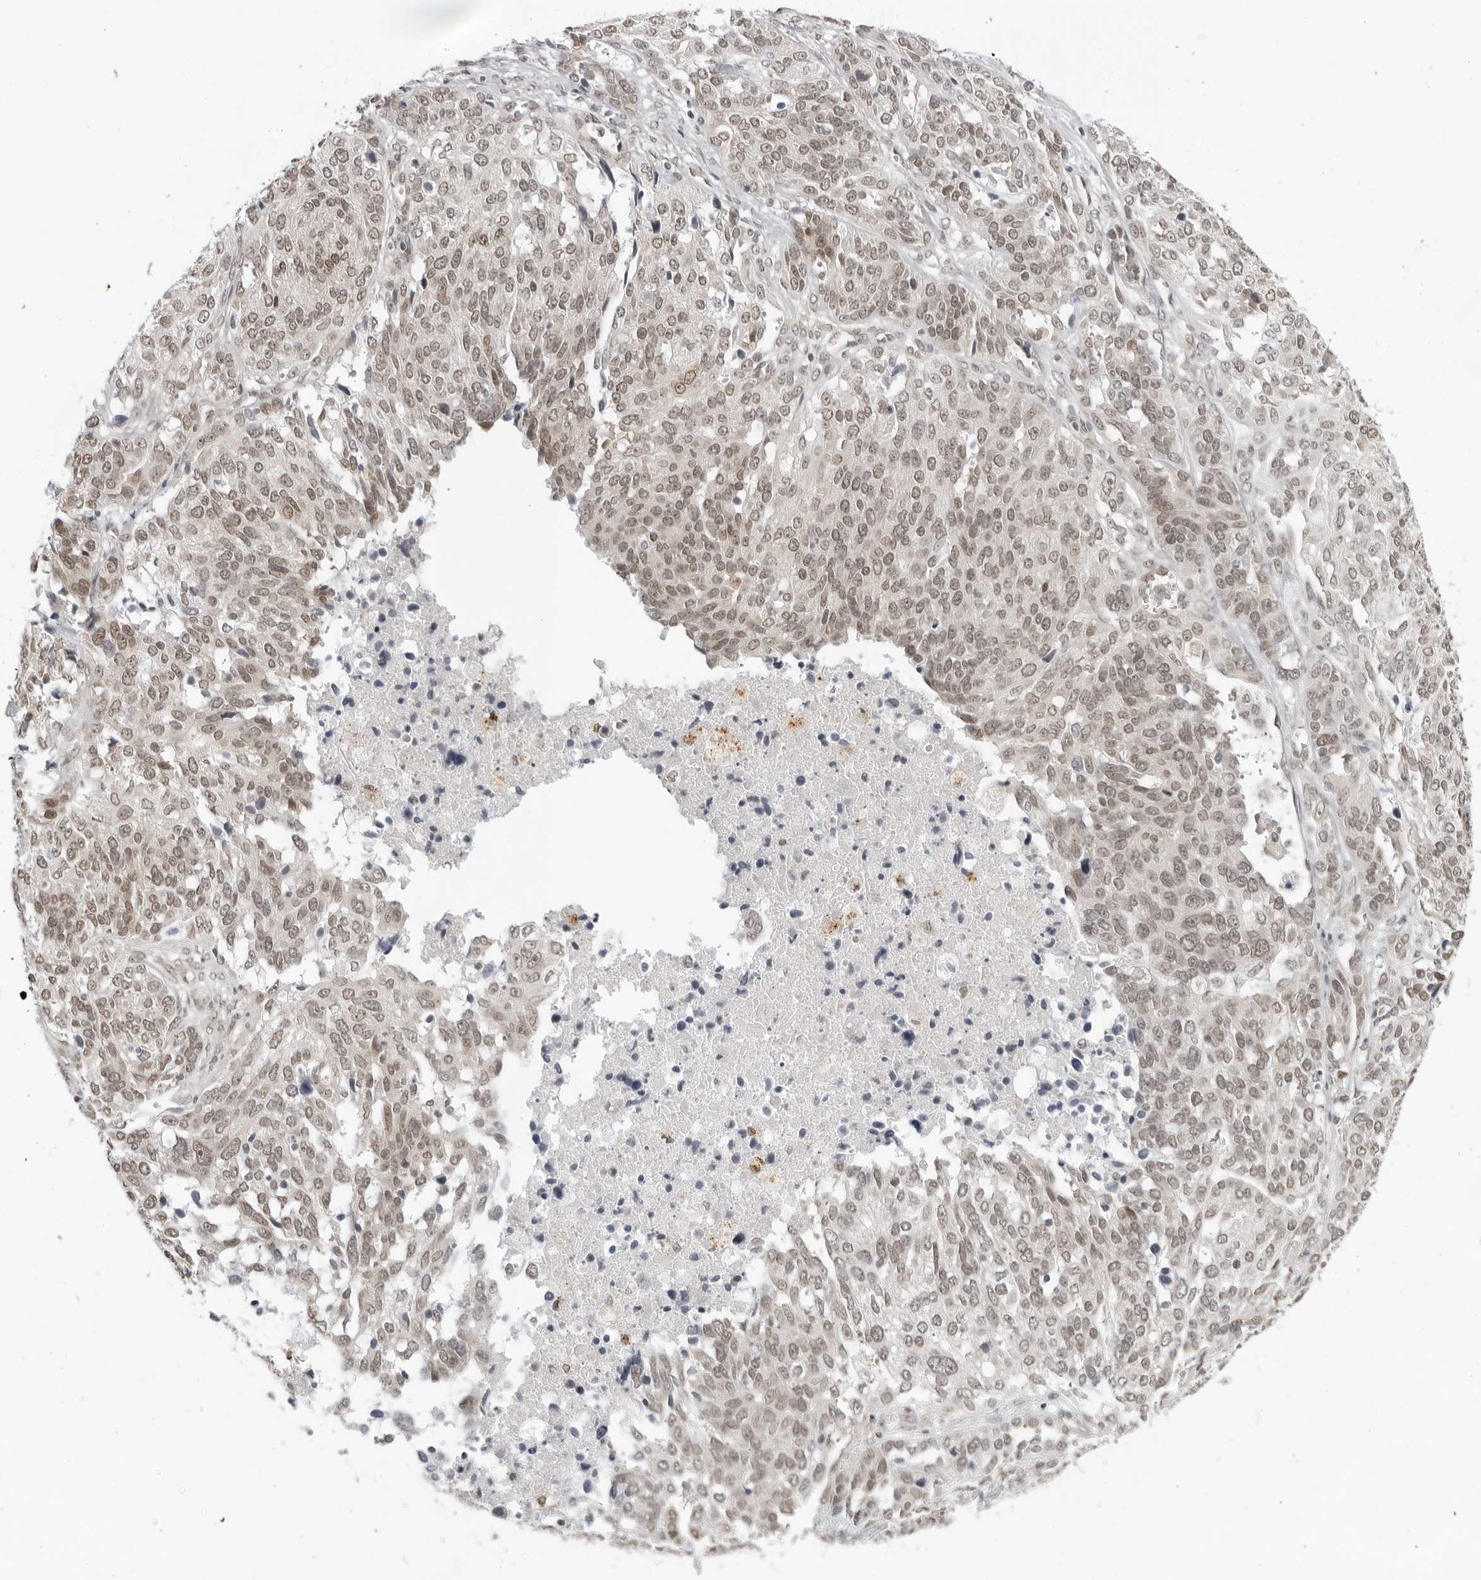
{"staining": {"intensity": "moderate", "quantity": ">75%", "location": "nuclear"}, "tissue": "ovarian cancer", "cell_type": "Tumor cells", "image_type": "cancer", "snomed": [{"axis": "morphology", "description": "Cystadenocarcinoma, serous, NOS"}, {"axis": "topography", "description": "Ovary"}], "caption": "Immunohistochemistry (IHC) histopathology image of serous cystadenocarcinoma (ovarian) stained for a protein (brown), which exhibits medium levels of moderate nuclear staining in approximately >75% of tumor cells.", "gene": "TOX4", "patient": {"sex": "female", "age": 44}}